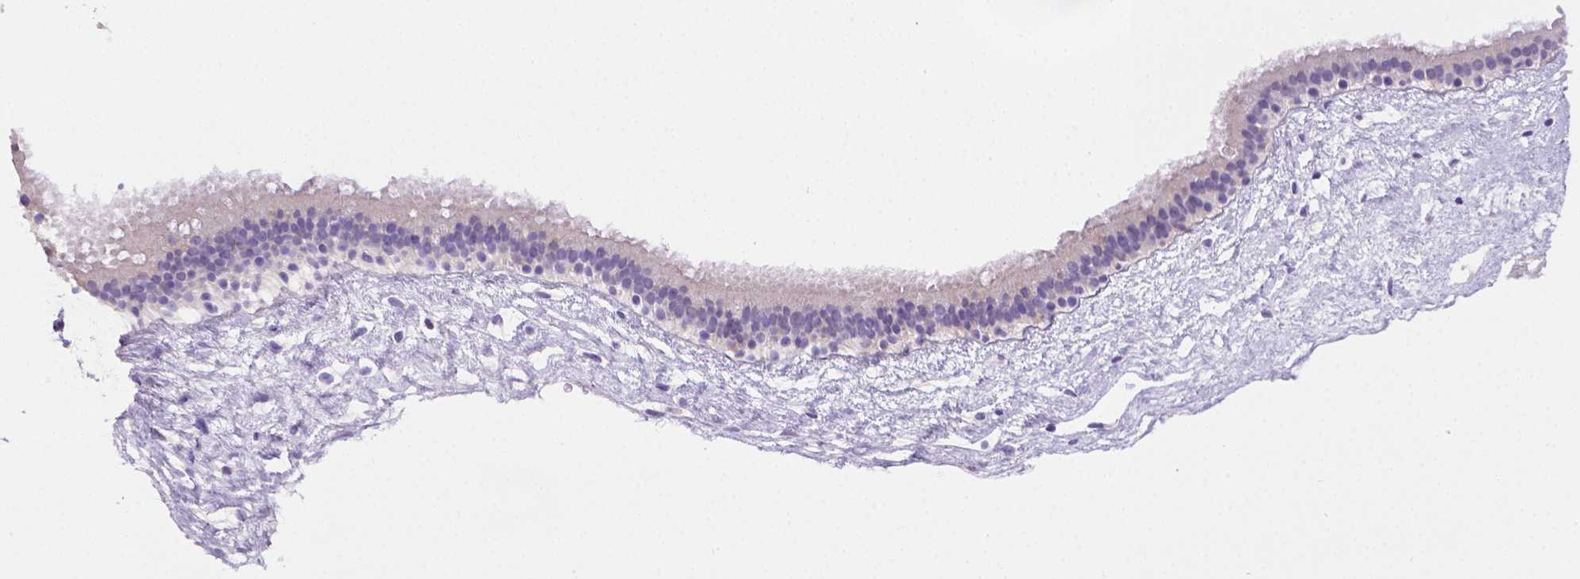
{"staining": {"intensity": "negative", "quantity": "none", "location": "none"}, "tissue": "nasopharynx", "cell_type": "Respiratory epithelial cells", "image_type": "normal", "snomed": [{"axis": "morphology", "description": "Normal tissue, NOS"}, {"axis": "topography", "description": "Nasopharynx"}], "caption": "Immunohistochemical staining of normal human nasopharynx reveals no significant positivity in respiratory epithelial cells. The staining is performed using DAB brown chromogen with nuclei counter-stained in using hematoxylin.", "gene": "PNMA2", "patient": {"sex": "male", "age": 24}}